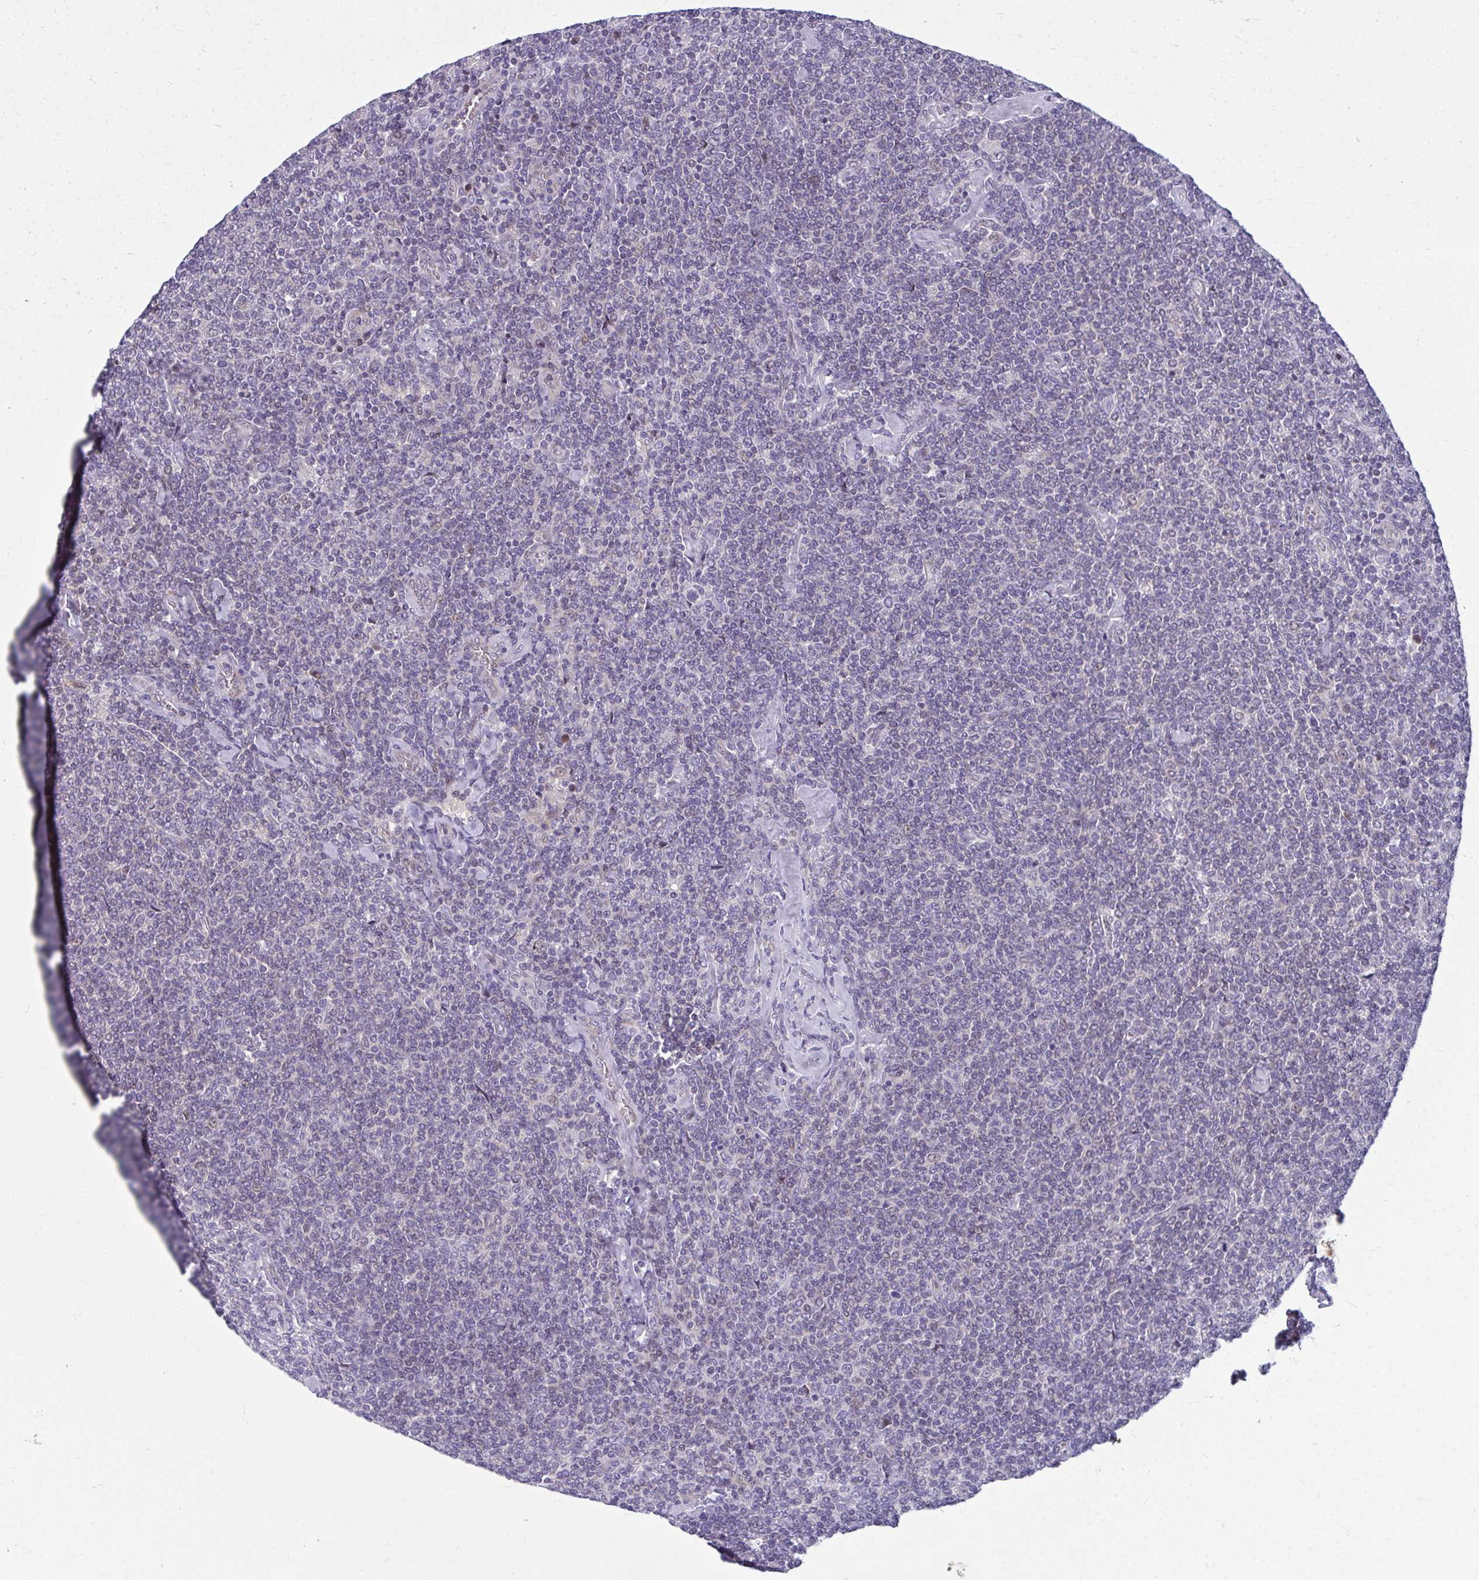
{"staining": {"intensity": "negative", "quantity": "none", "location": "none"}, "tissue": "lymphoma", "cell_type": "Tumor cells", "image_type": "cancer", "snomed": [{"axis": "morphology", "description": "Malignant lymphoma, non-Hodgkin's type, Low grade"}, {"axis": "topography", "description": "Lymph node"}], "caption": "There is no significant positivity in tumor cells of lymphoma.", "gene": "ODF1", "patient": {"sex": "male", "age": 52}}